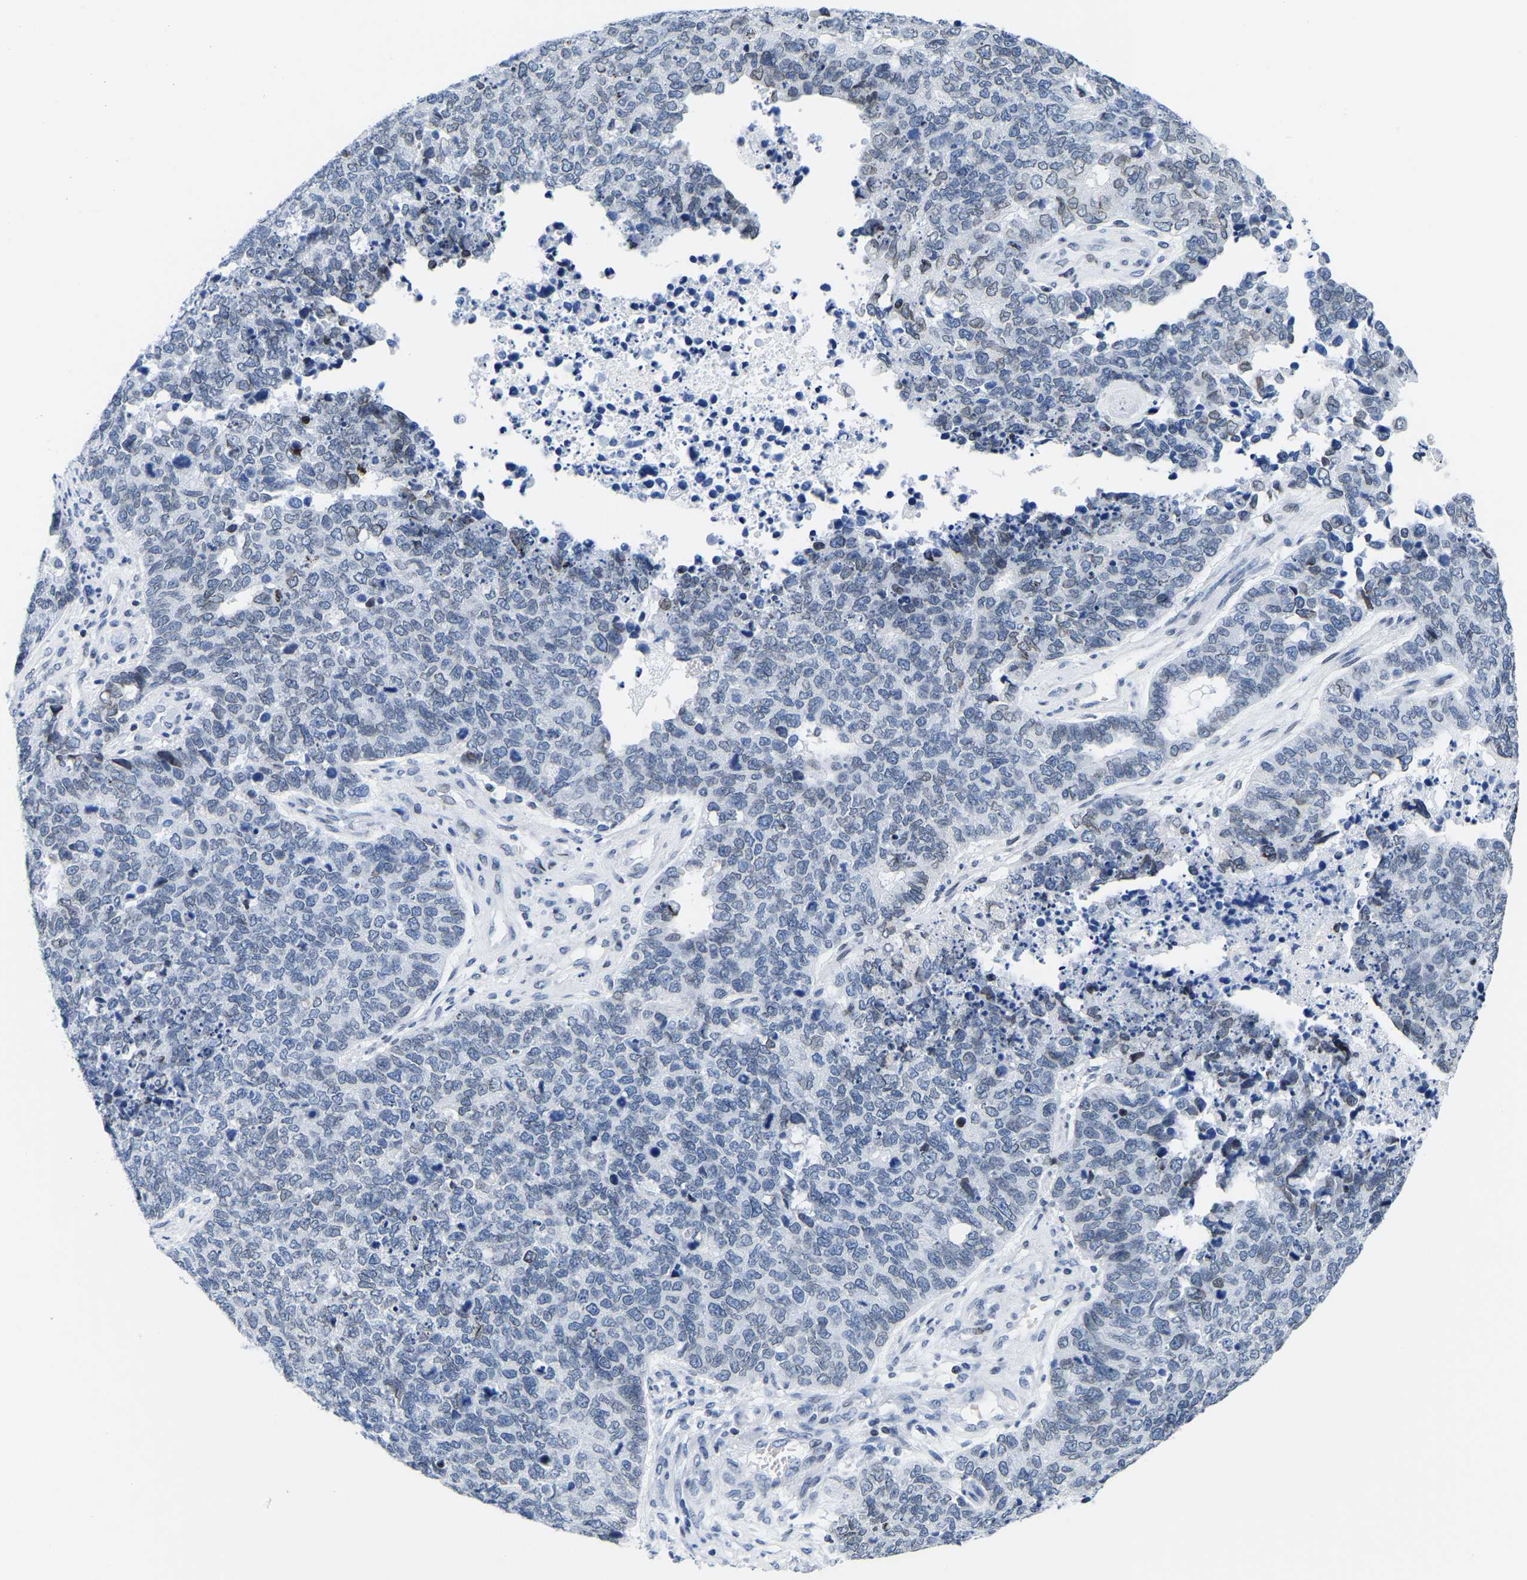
{"staining": {"intensity": "weak", "quantity": "<25%", "location": "cytoplasmic/membranous,nuclear"}, "tissue": "cervical cancer", "cell_type": "Tumor cells", "image_type": "cancer", "snomed": [{"axis": "morphology", "description": "Squamous cell carcinoma, NOS"}, {"axis": "topography", "description": "Cervix"}], "caption": "Tumor cells show no significant protein staining in cervical cancer (squamous cell carcinoma).", "gene": "UPK3A", "patient": {"sex": "female", "age": 63}}